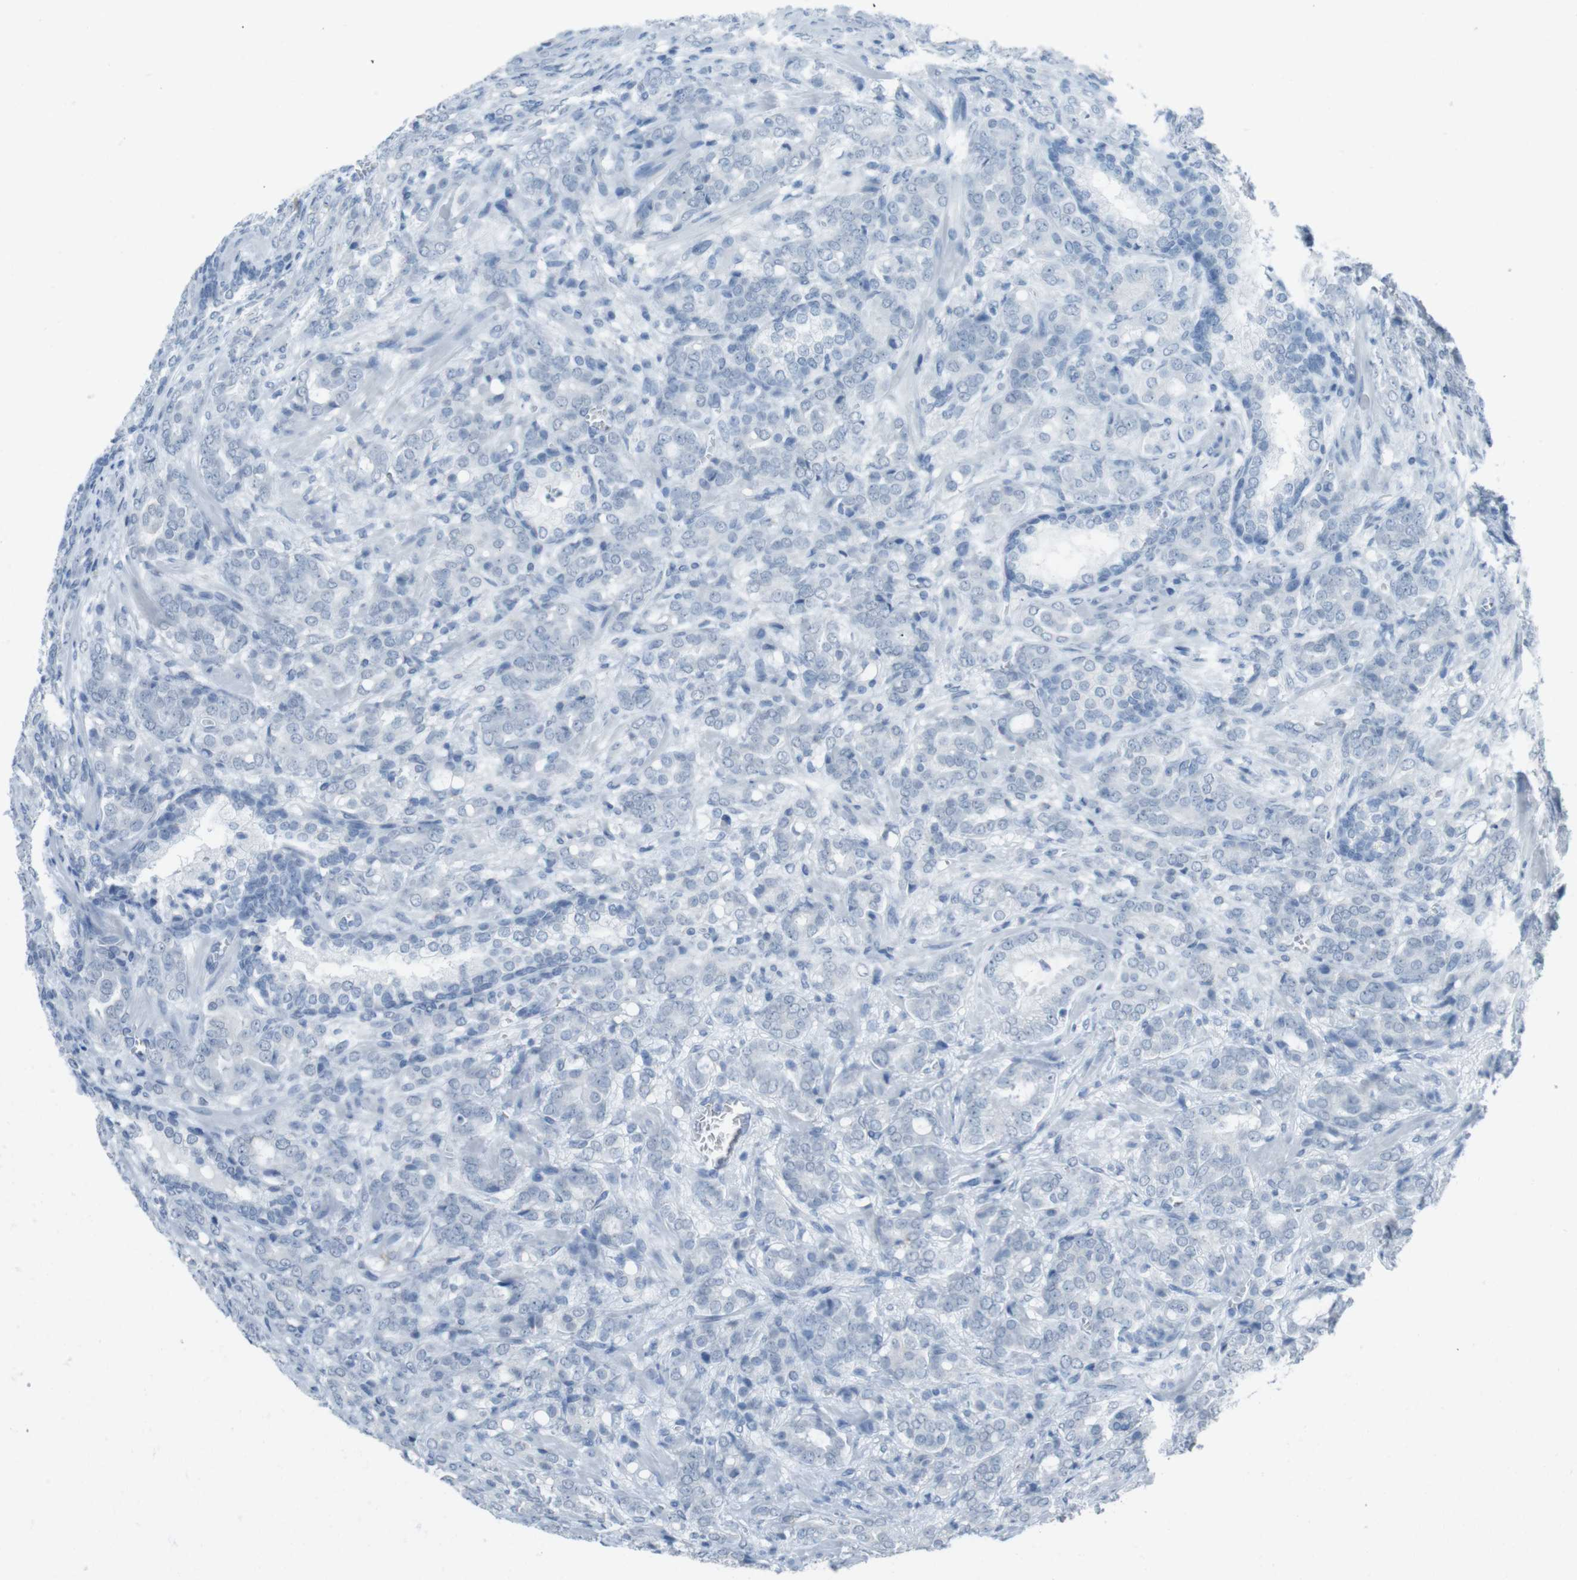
{"staining": {"intensity": "negative", "quantity": "none", "location": "none"}, "tissue": "prostate cancer", "cell_type": "Tumor cells", "image_type": "cancer", "snomed": [{"axis": "morphology", "description": "Adenocarcinoma, High grade"}, {"axis": "topography", "description": "Prostate"}], "caption": "This is an IHC histopathology image of prostate cancer. There is no expression in tumor cells.", "gene": "TMEM207", "patient": {"sex": "male", "age": 64}}